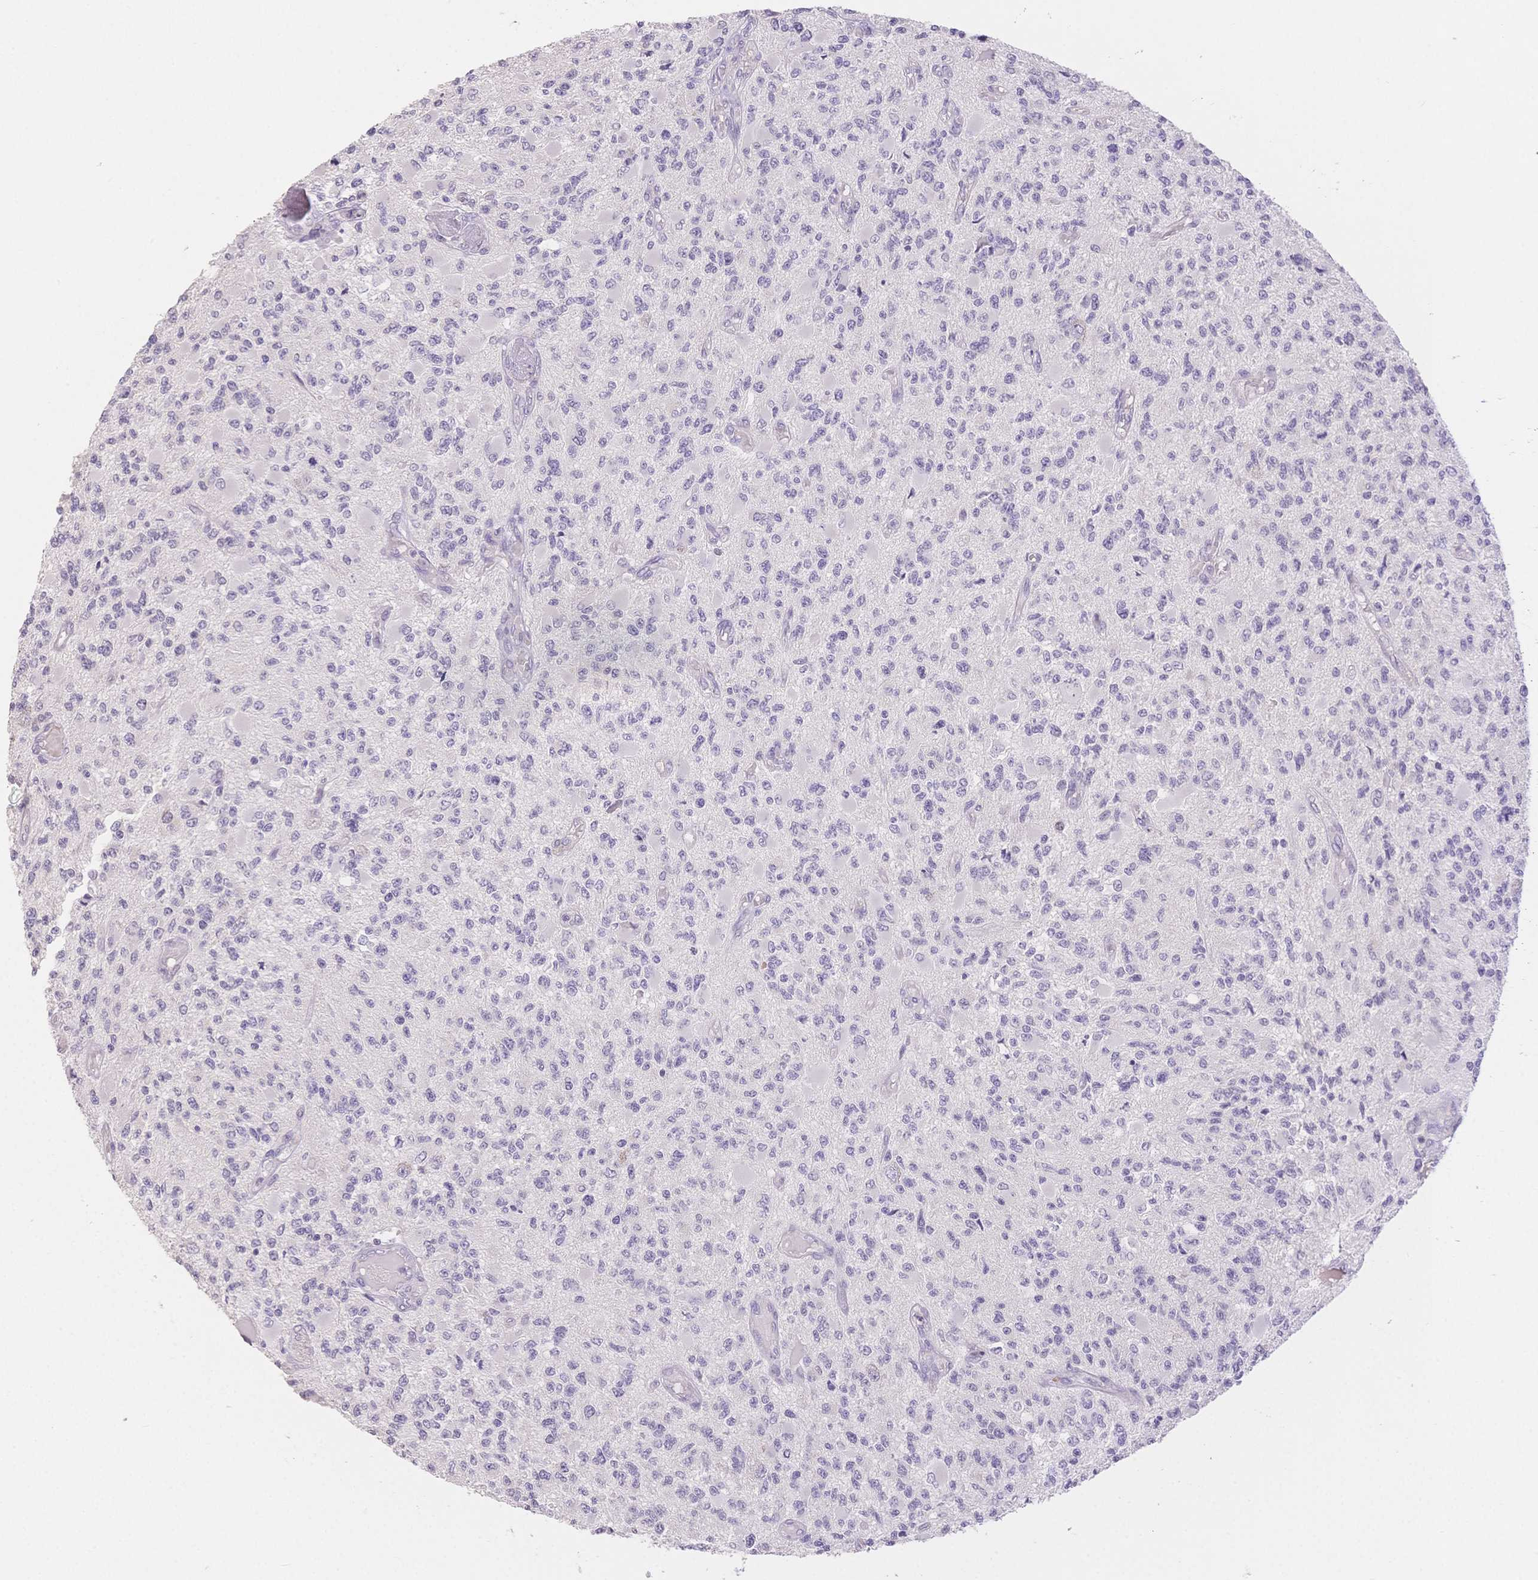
{"staining": {"intensity": "negative", "quantity": "none", "location": "none"}, "tissue": "glioma", "cell_type": "Tumor cells", "image_type": "cancer", "snomed": [{"axis": "morphology", "description": "Glioma, malignant, High grade"}, {"axis": "topography", "description": "Brain"}], "caption": "Immunohistochemistry (IHC) image of neoplastic tissue: high-grade glioma (malignant) stained with DAB reveals no significant protein positivity in tumor cells. Nuclei are stained in blue.", "gene": "SUV39H2", "patient": {"sex": "female", "age": 63}}